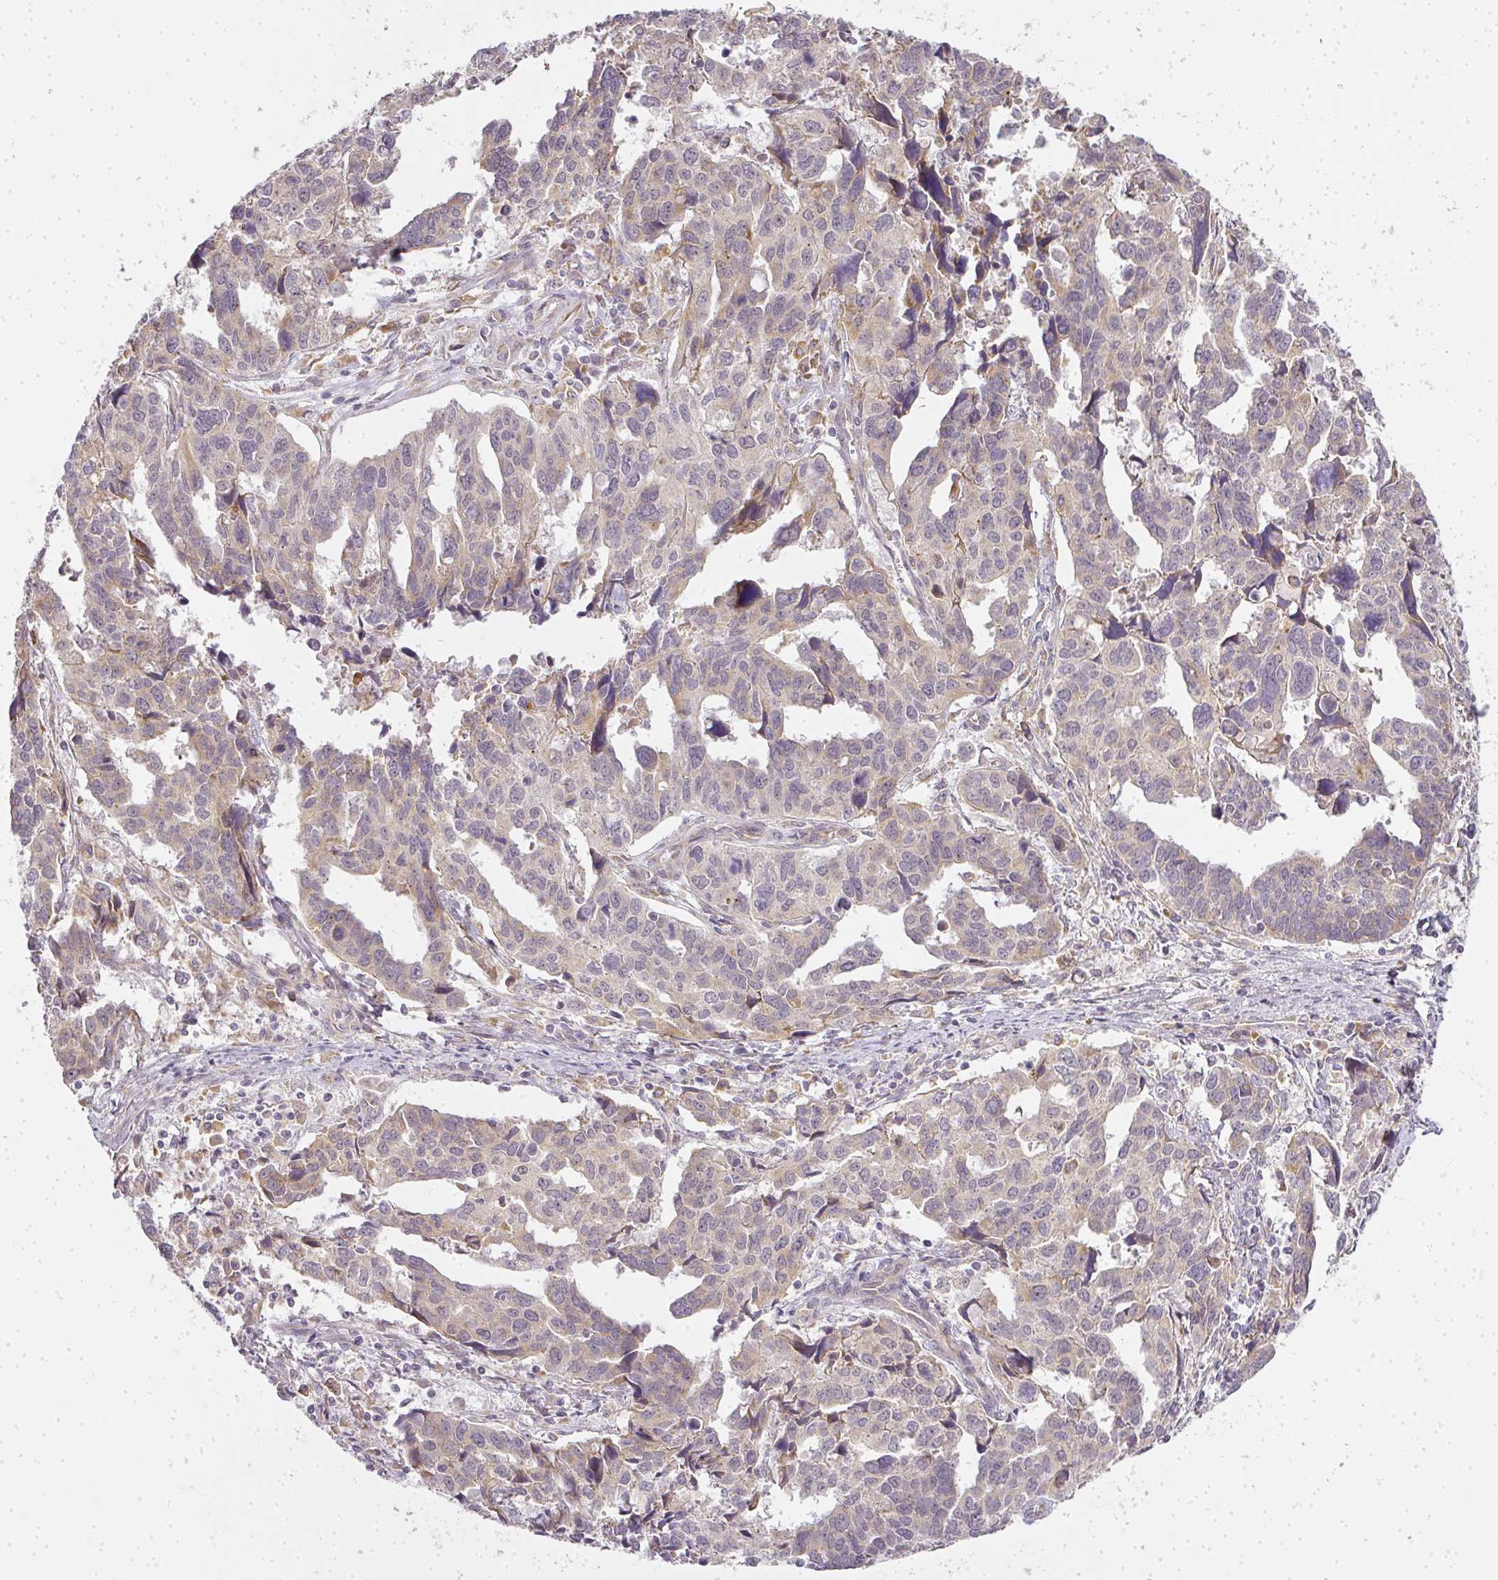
{"staining": {"intensity": "moderate", "quantity": "<25%", "location": "cytoplasmic/membranous"}, "tissue": "endometrial cancer", "cell_type": "Tumor cells", "image_type": "cancer", "snomed": [{"axis": "morphology", "description": "Adenocarcinoma, NOS"}, {"axis": "topography", "description": "Endometrium"}], "caption": "The photomicrograph reveals a brown stain indicating the presence of a protein in the cytoplasmic/membranous of tumor cells in endometrial cancer (adenocarcinoma).", "gene": "MED19", "patient": {"sex": "female", "age": 73}}